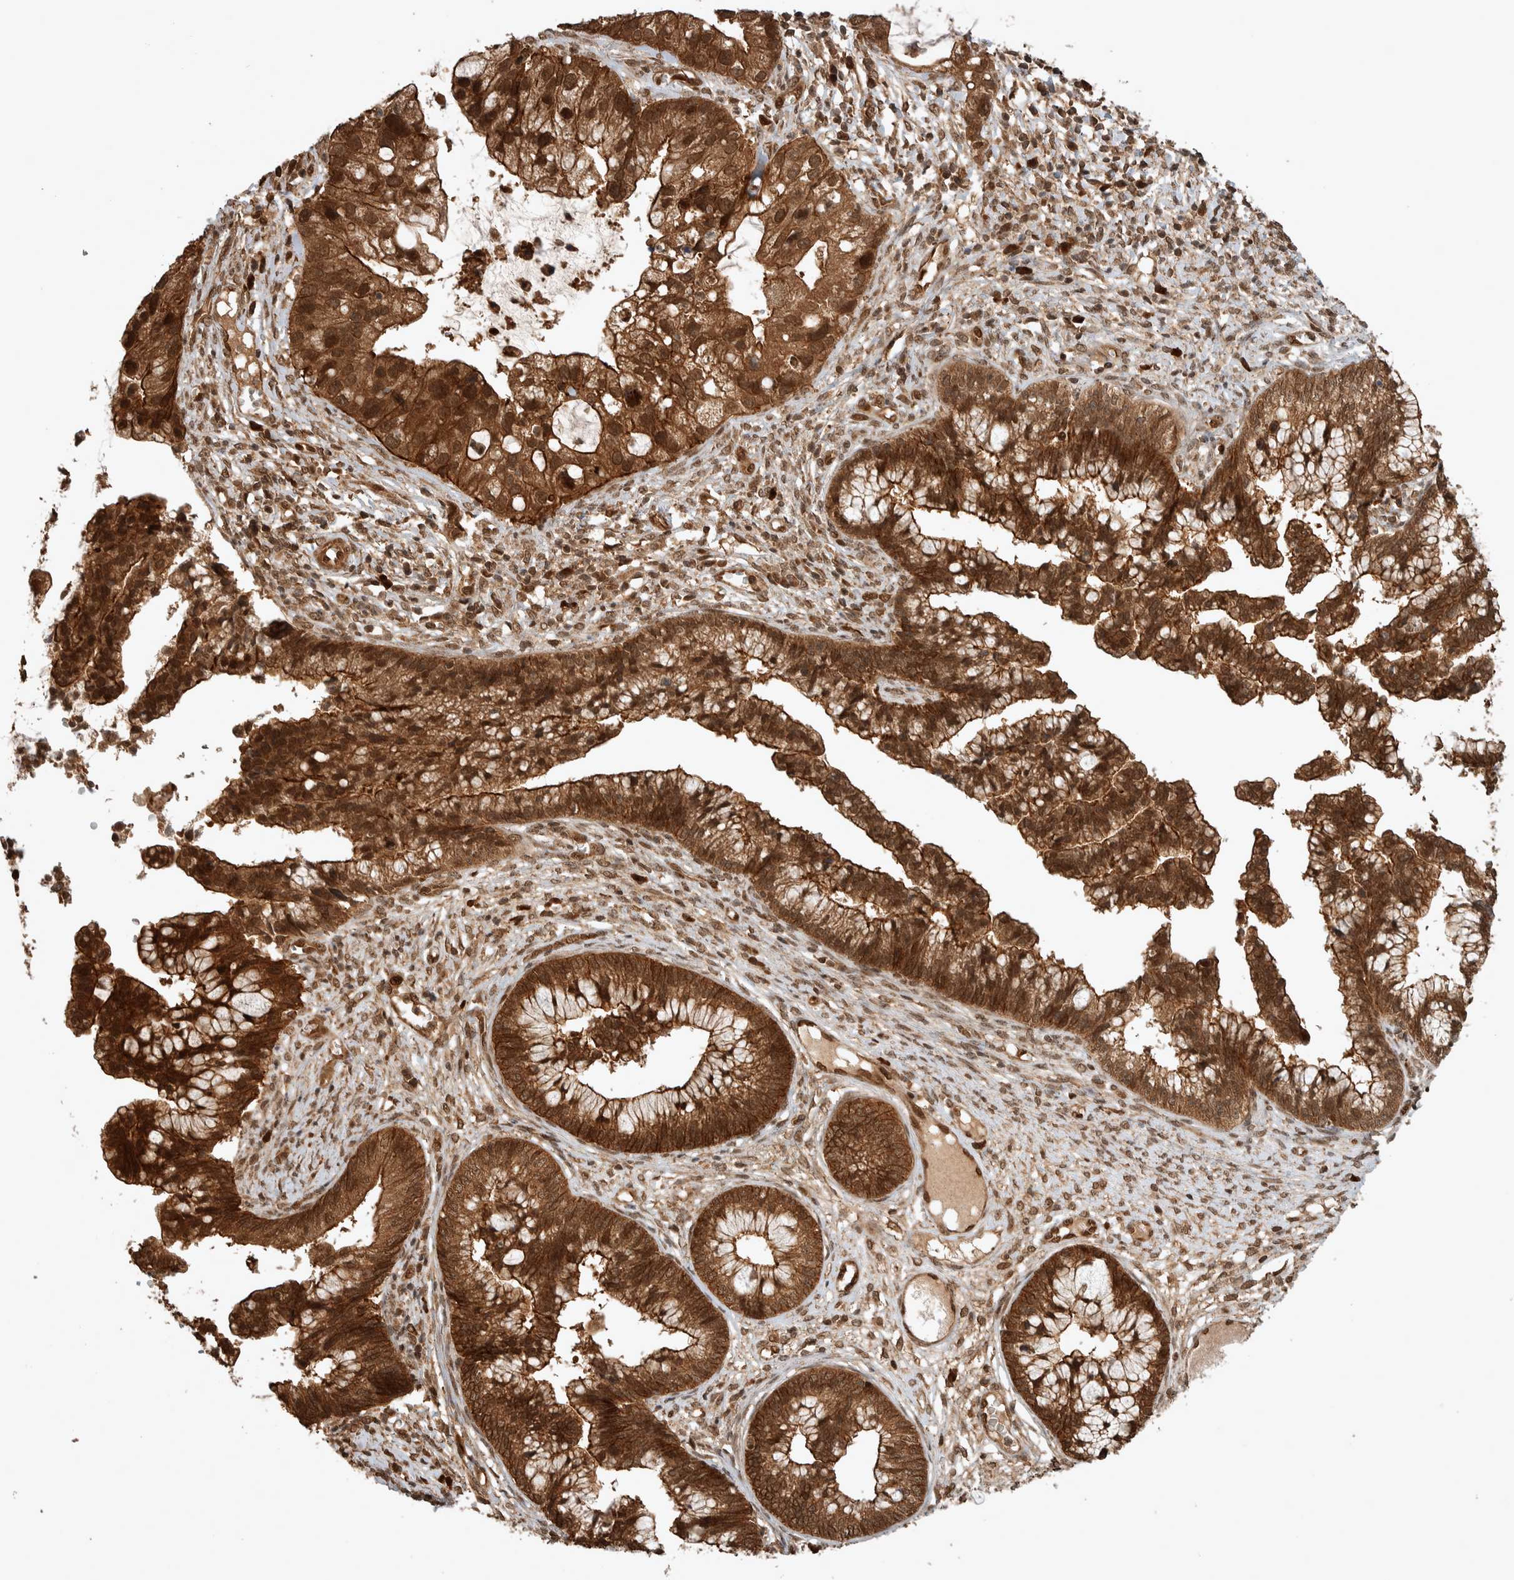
{"staining": {"intensity": "strong", "quantity": ">75%", "location": "cytoplasmic/membranous,nuclear"}, "tissue": "cervical cancer", "cell_type": "Tumor cells", "image_type": "cancer", "snomed": [{"axis": "morphology", "description": "Adenocarcinoma, NOS"}, {"axis": "topography", "description": "Cervix"}], "caption": "Cervical adenocarcinoma tissue displays strong cytoplasmic/membranous and nuclear expression in about >75% of tumor cells, visualized by immunohistochemistry. Nuclei are stained in blue.", "gene": "CNTROB", "patient": {"sex": "female", "age": 44}}